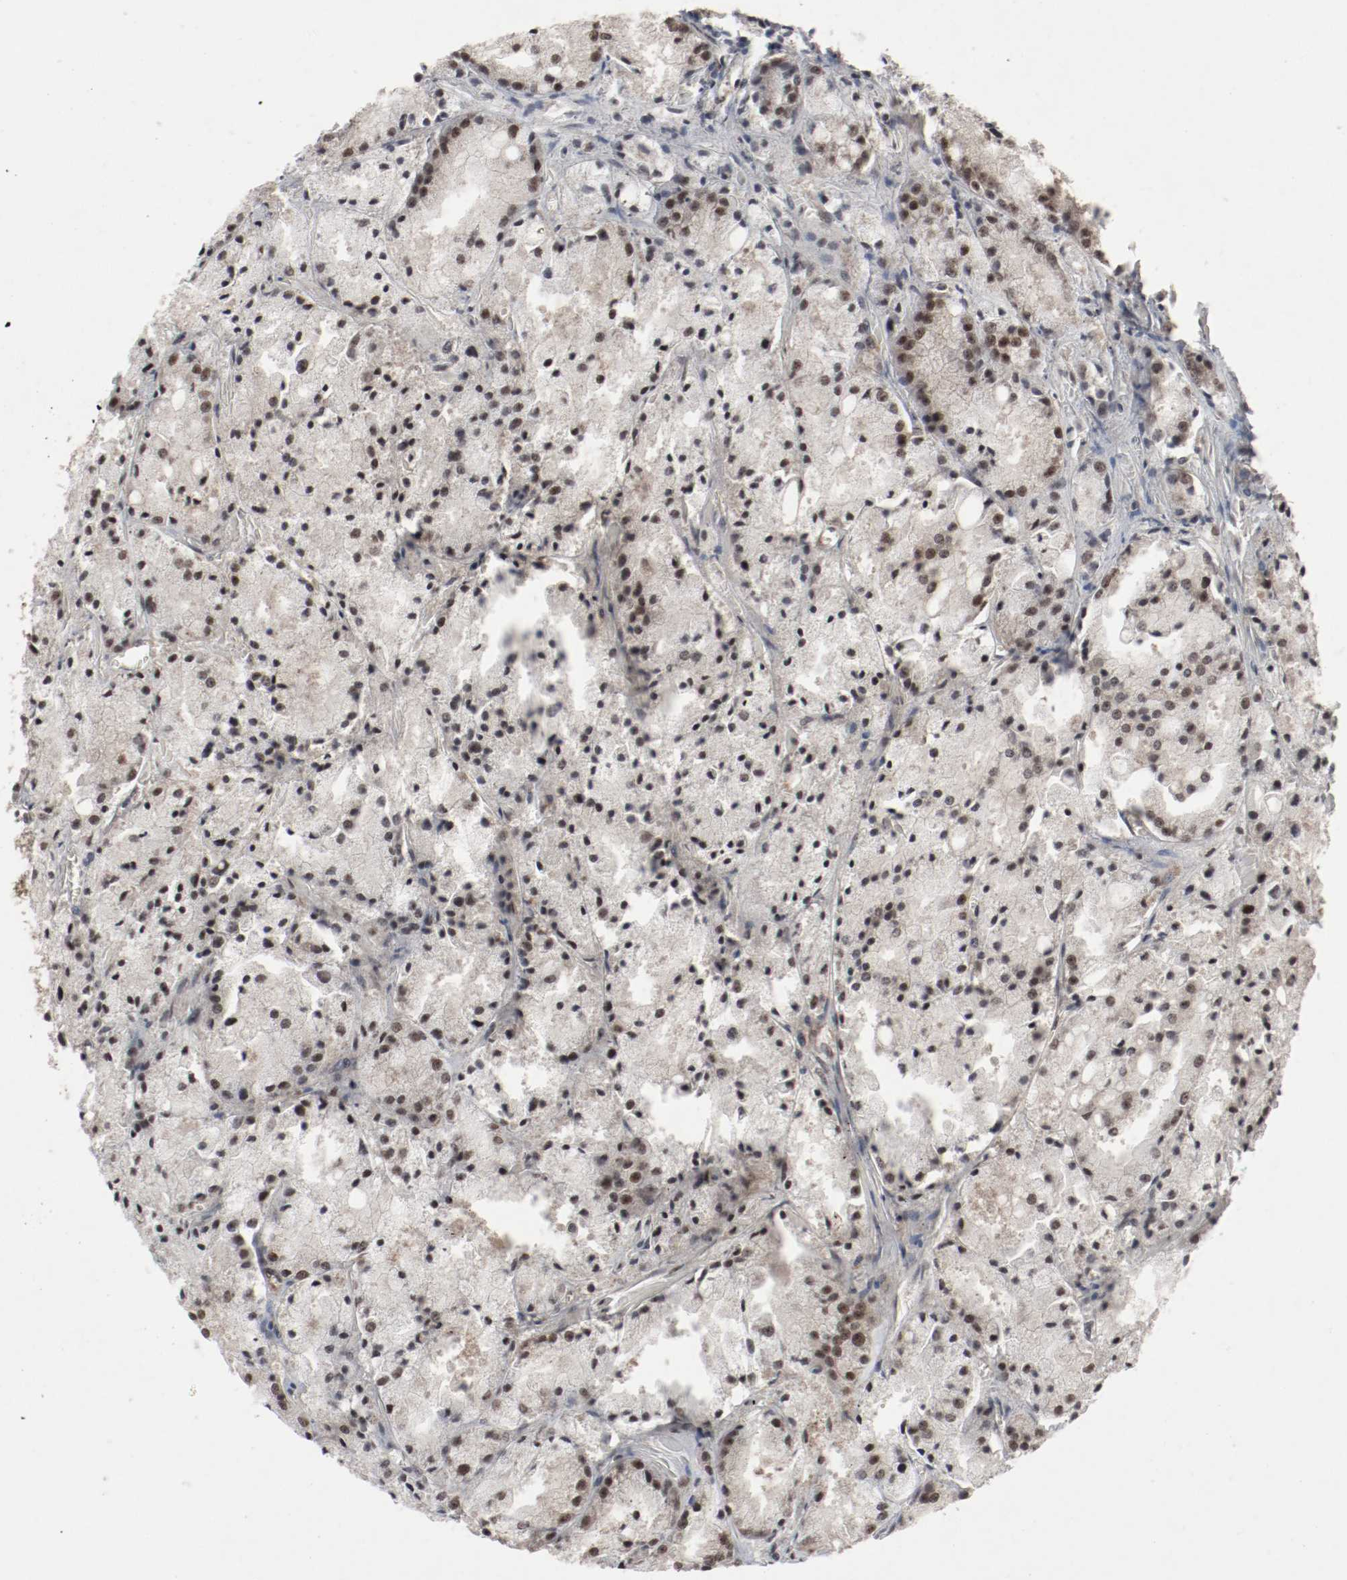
{"staining": {"intensity": "strong", "quantity": ">75%", "location": "cytoplasmic/membranous,nuclear"}, "tissue": "prostate cancer", "cell_type": "Tumor cells", "image_type": "cancer", "snomed": [{"axis": "morphology", "description": "Adenocarcinoma, Low grade"}, {"axis": "topography", "description": "Prostate"}], "caption": "Immunohistochemical staining of low-grade adenocarcinoma (prostate) demonstrates strong cytoplasmic/membranous and nuclear protein staining in approximately >75% of tumor cells. (brown staining indicates protein expression, while blue staining denotes nuclei).", "gene": "CSNK2B", "patient": {"sex": "male", "age": 64}}